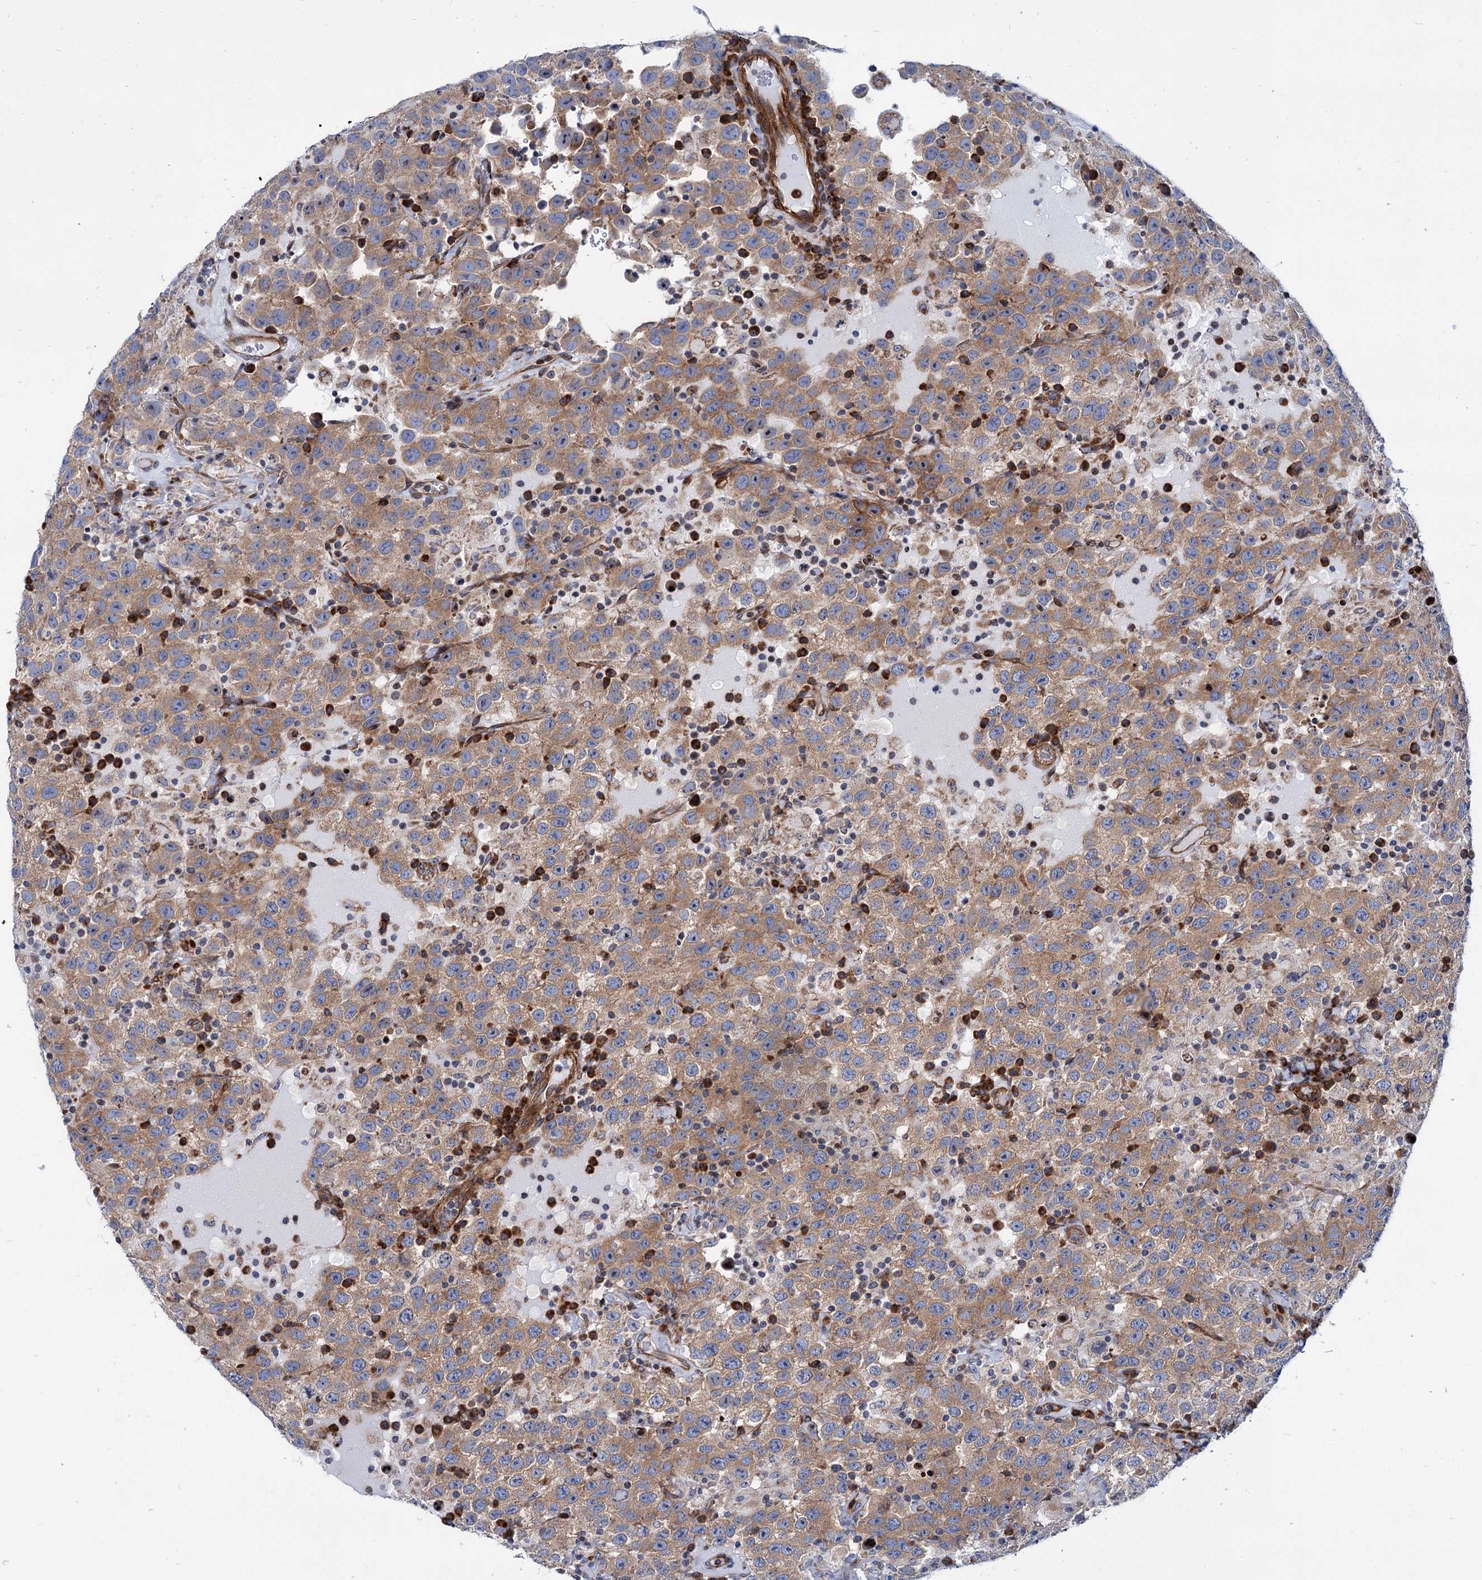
{"staining": {"intensity": "moderate", "quantity": ">75%", "location": "cytoplasmic/membranous"}, "tissue": "testis cancer", "cell_type": "Tumor cells", "image_type": "cancer", "snomed": [{"axis": "morphology", "description": "Seminoma, NOS"}, {"axis": "topography", "description": "Testis"}], "caption": "The histopathology image demonstrates immunohistochemical staining of testis cancer. There is moderate cytoplasmic/membranous positivity is present in about >75% of tumor cells.", "gene": "THAP9", "patient": {"sex": "male", "age": 41}}